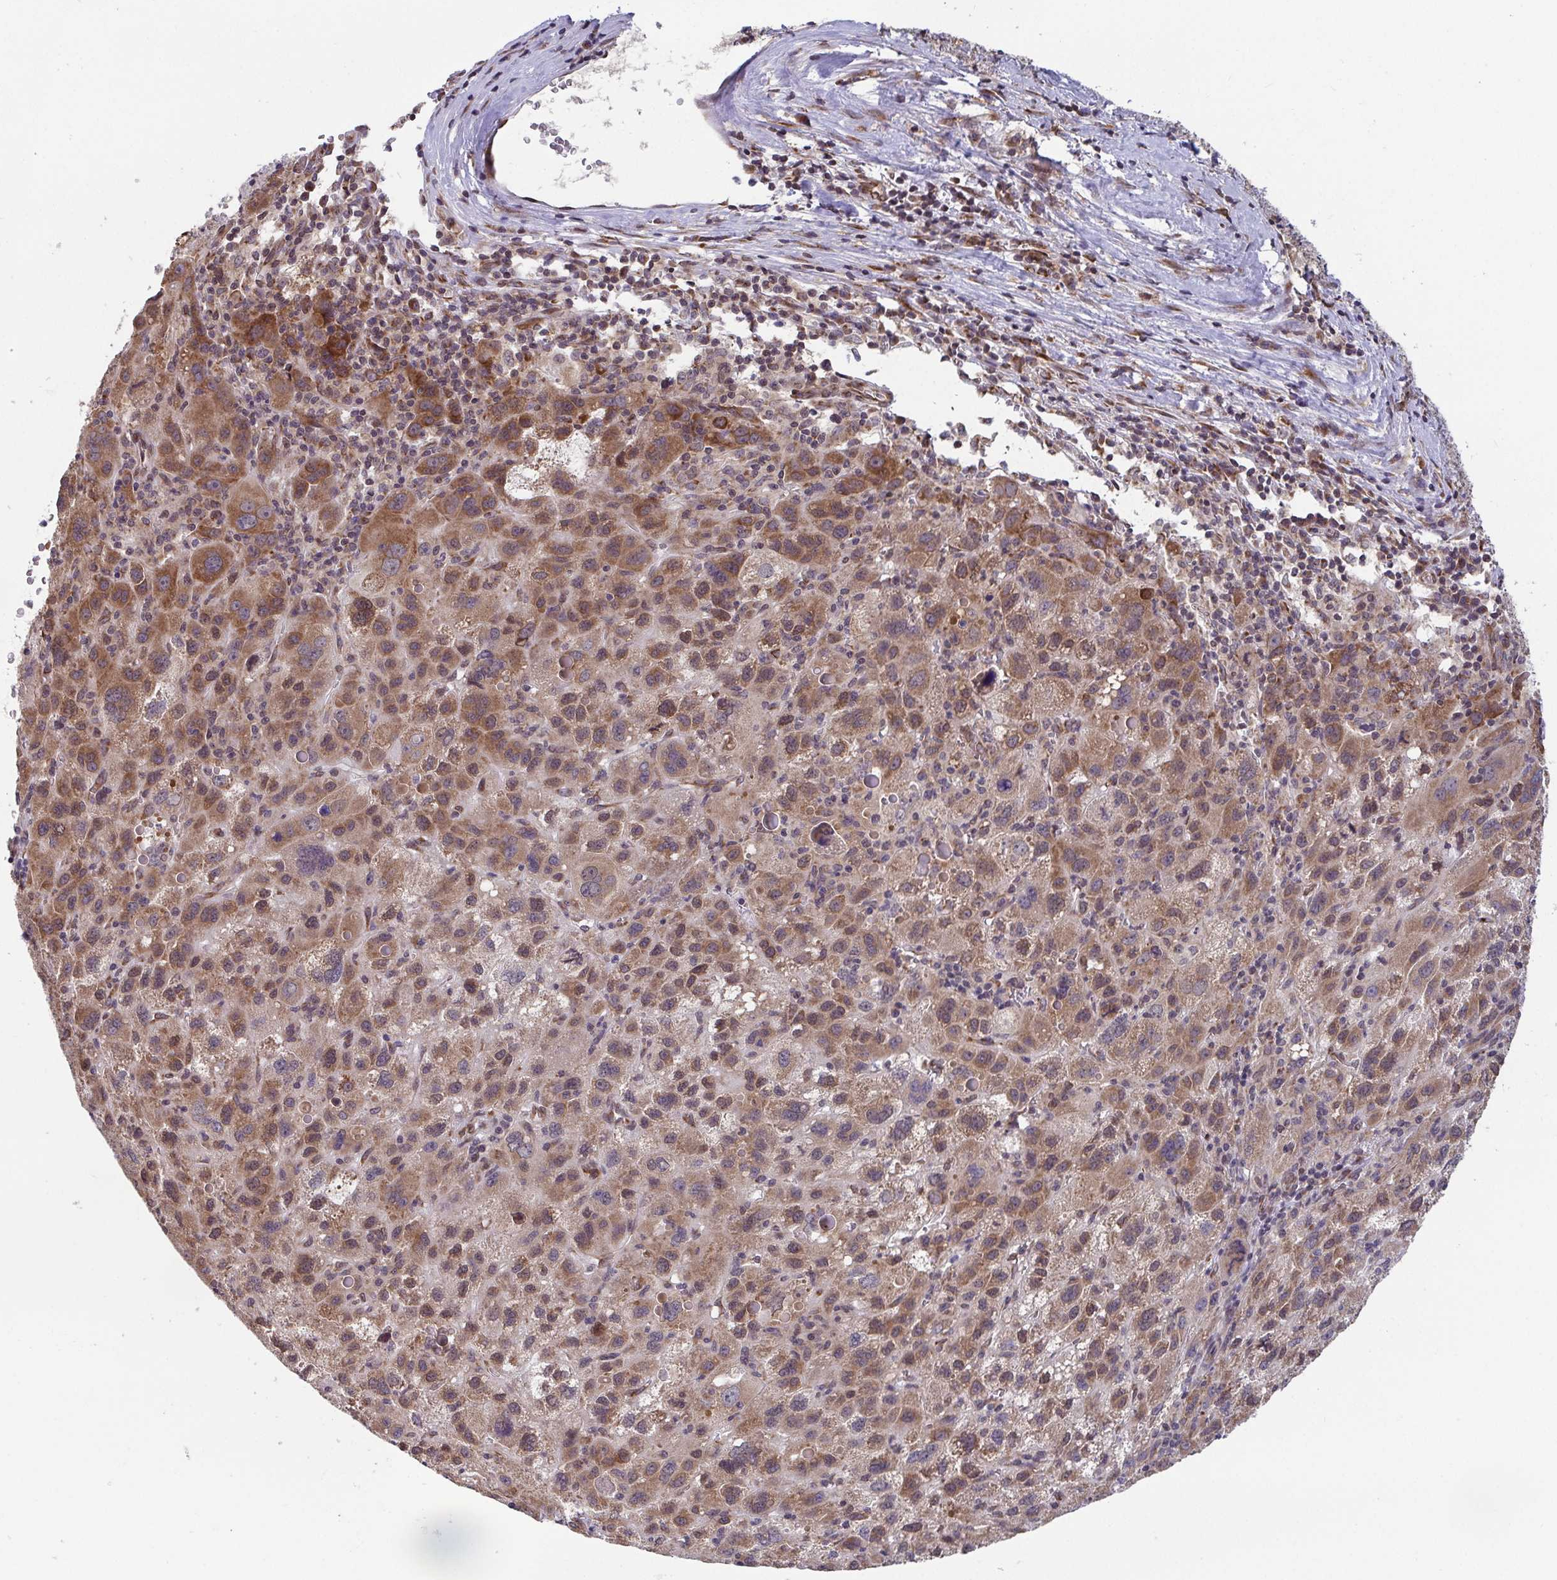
{"staining": {"intensity": "moderate", "quantity": ">75%", "location": "cytoplasmic/membranous"}, "tissue": "liver cancer", "cell_type": "Tumor cells", "image_type": "cancer", "snomed": [{"axis": "morphology", "description": "Carcinoma, Hepatocellular, NOS"}, {"axis": "topography", "description": "Liver"}], "caption": "DAB immunohistochemical staining of human liver cancer shows moderate cytoplasmic/membranous protein staining in approximately >75% of tumor cells.", "gene": "ATP5MJ", "patient": {"sex": "female", "age": 77}}